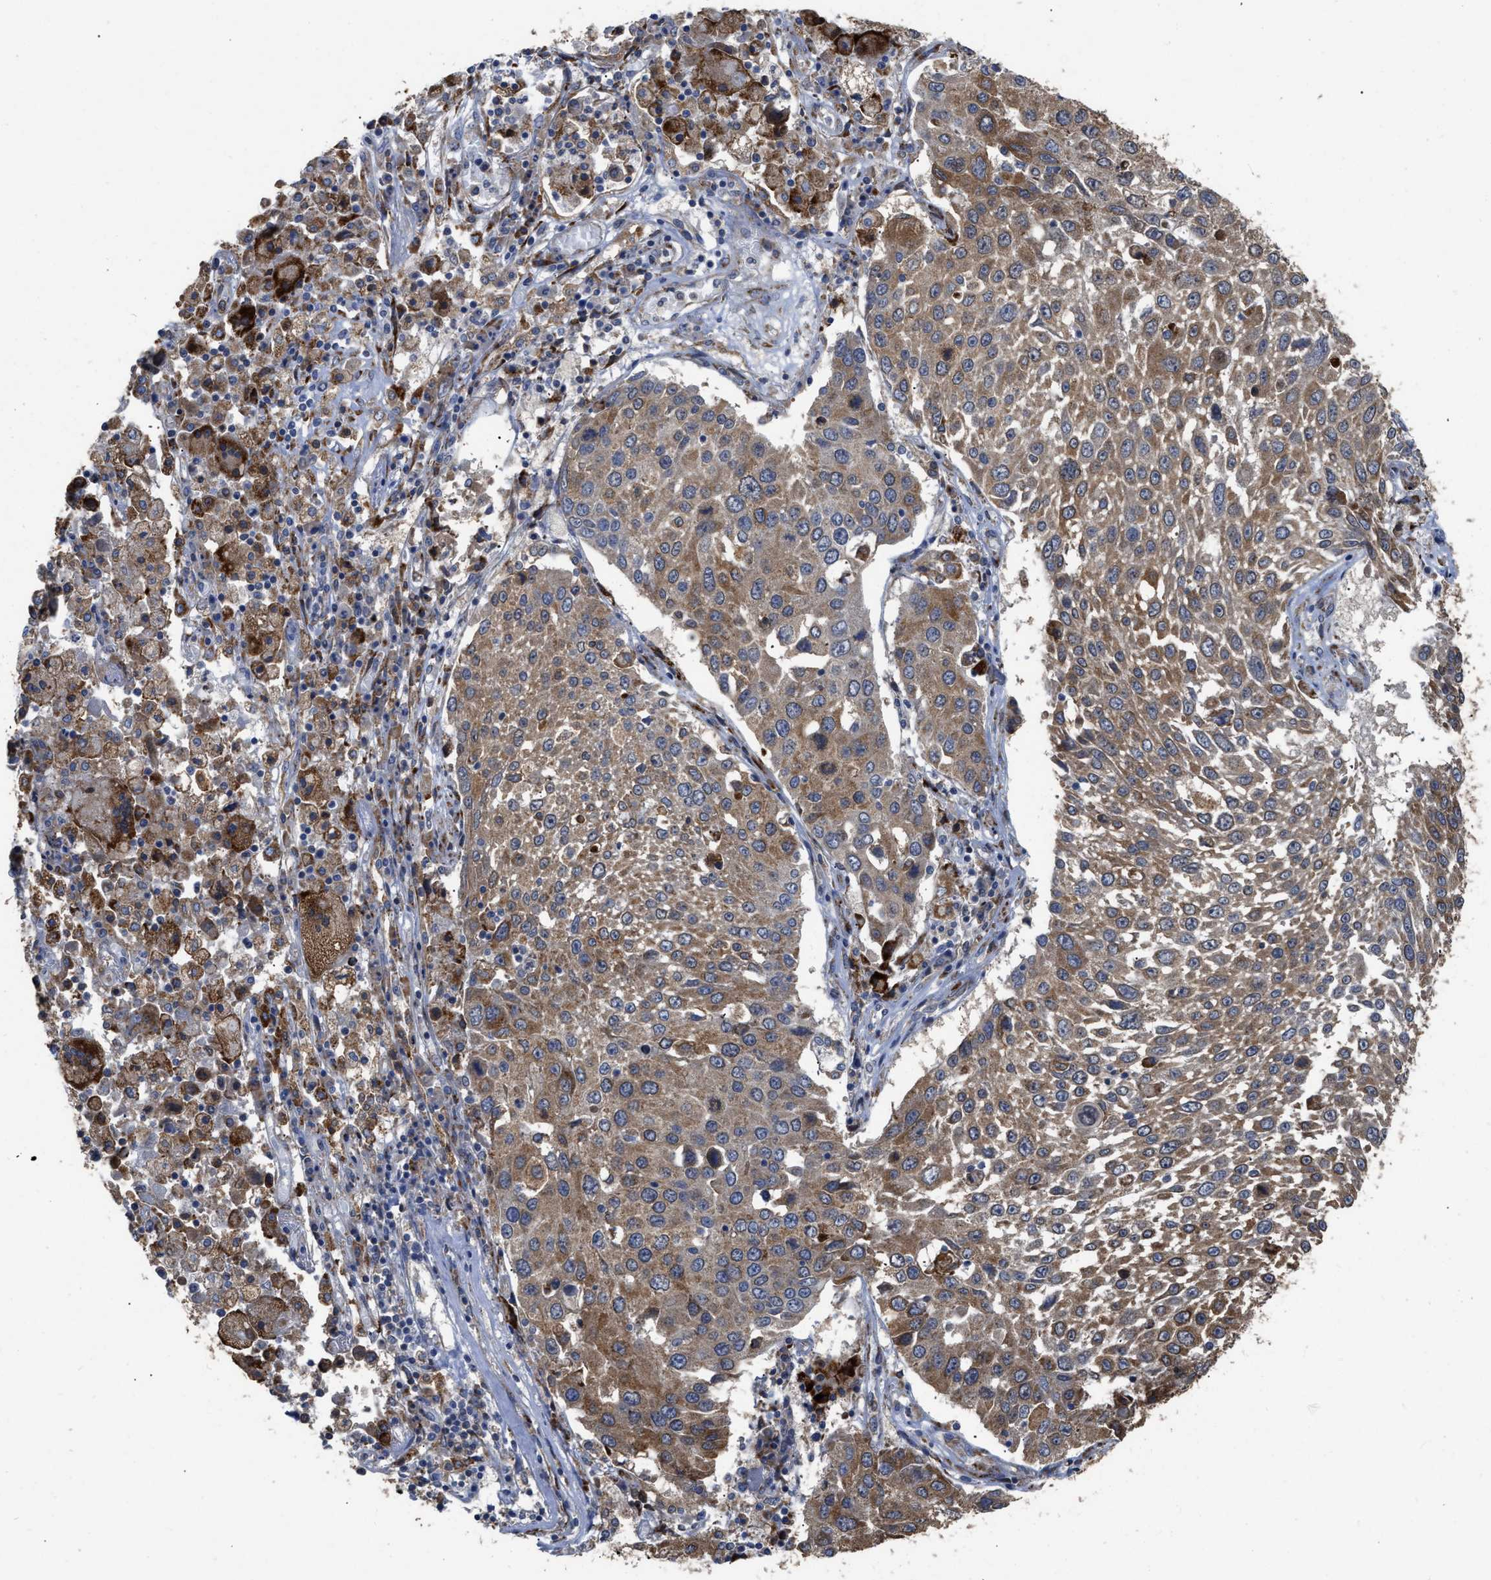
{"staining": {"intensity": "moderate", "quantity": ">75%", "location": "cytoplasmic/membranous"}, "tissue": "lung cancer", "cell_type": "Tumor cells", "image_type": "cancer", "snomed": [{"axis": "morphology", "description": "Squamous cell carcinoma, NOS"}, {"axis": "topography", "description": "Lung"}], "caption": "Moderate cytoplasmic/membranous expression for a protein is seen in approximately >75% of tumor cells of lung squamous cell carcinoma using immunohistochemistry (IHC).", "gene": "AK2", "patient": {"sex": "male", "age": 65}}